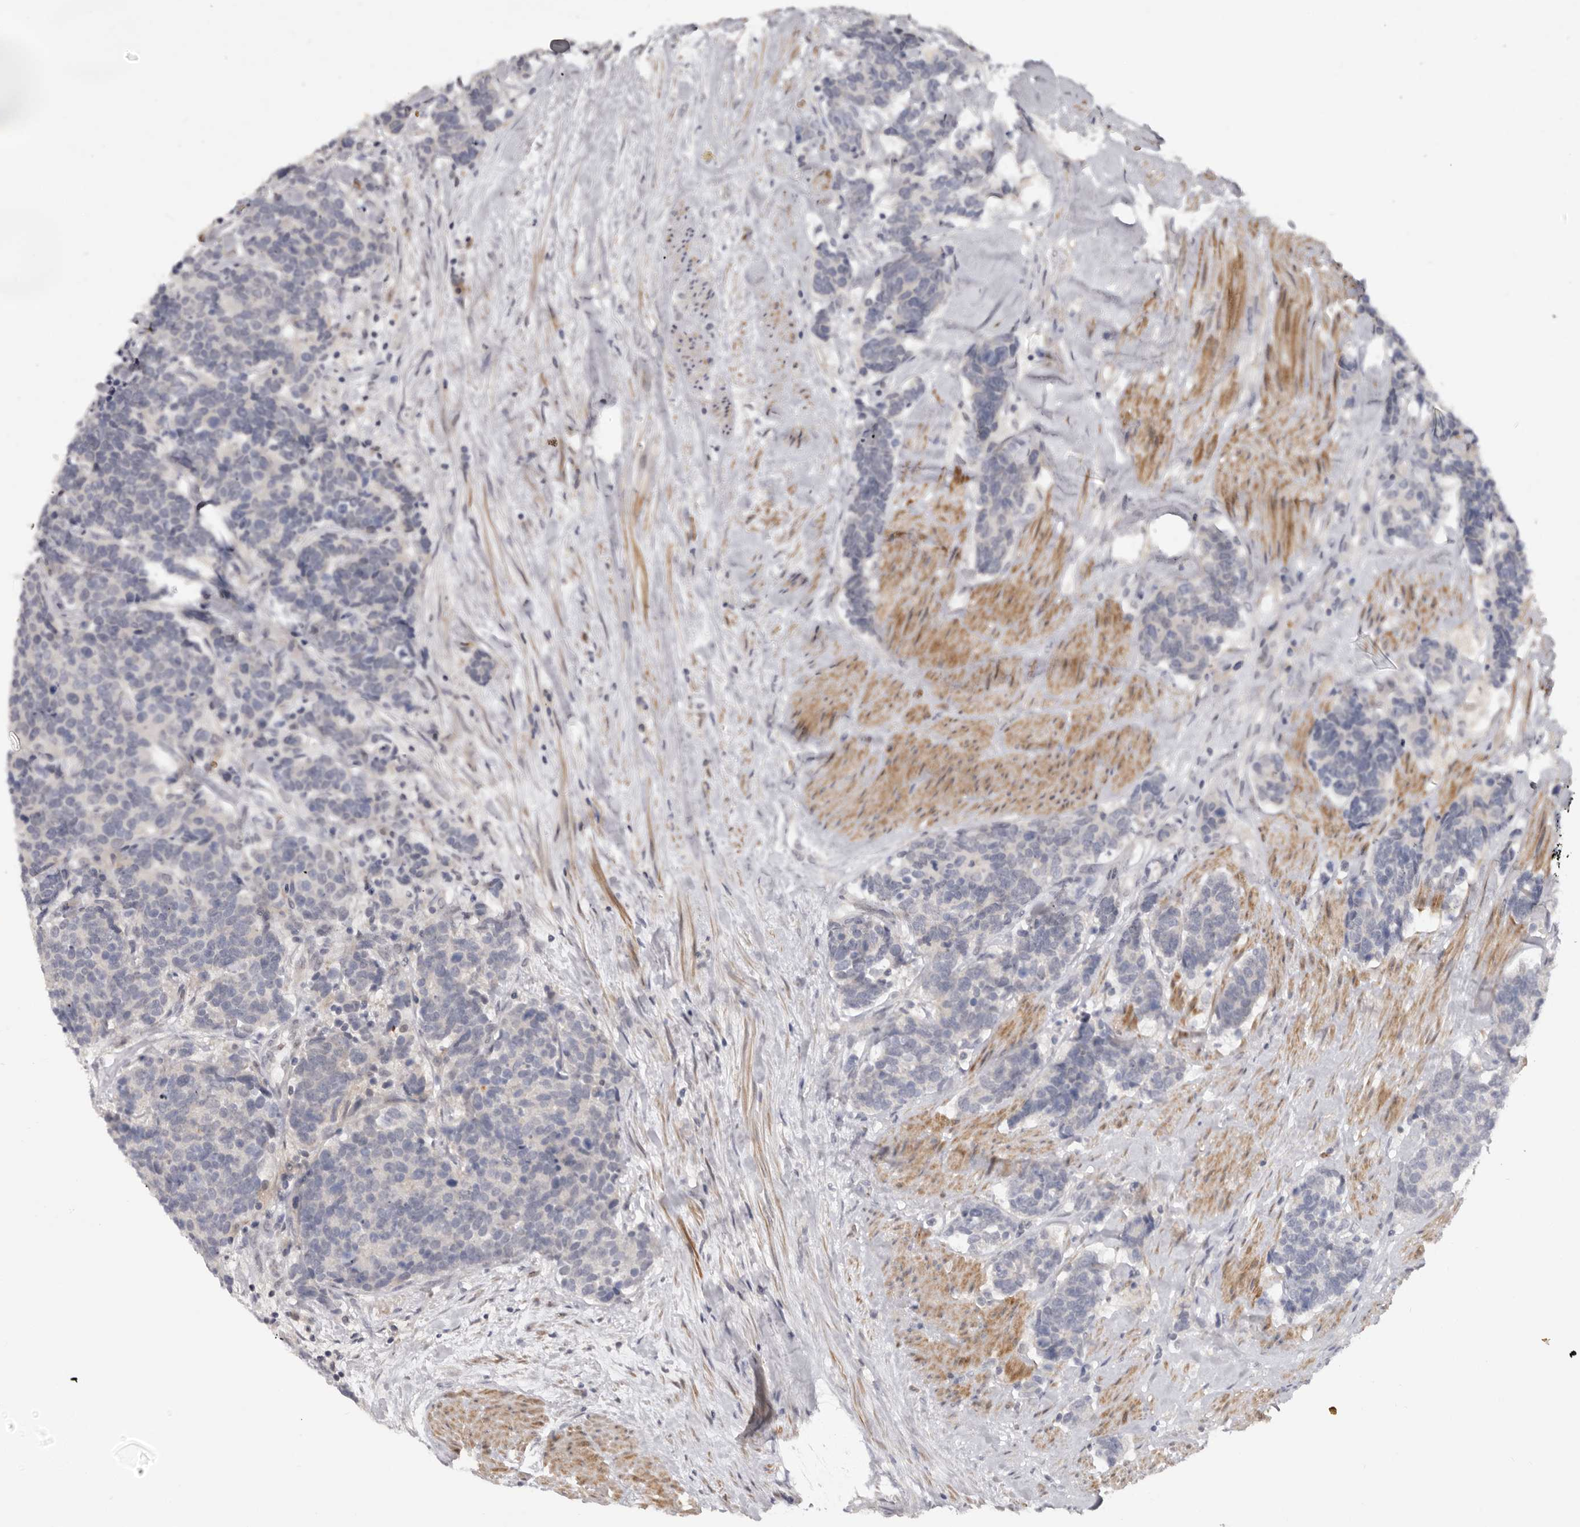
{"staining": {"intensity": "negative", "quantity": "none", "location": "none"}, "tissue": "carcinoid", "cell_type": "Tumor cells", "image_type": "cancer", "snomed": [{"axis": "morphology", "description": "Carcinoma, NOS"}, {"axis": "morphology", "description": "Carcinoid, malignant, NOS"}, {"axis": "topography", "description": "Urinary bladder"}], "caption": "High magnification brightfield microscopy of carcinoid stained with DAB (brown) and counterstained with hematoxylin (blue): tumor cells show no significant positivity.", "gene": "TNR", "patient": {"sex": "male", "age": 57}}